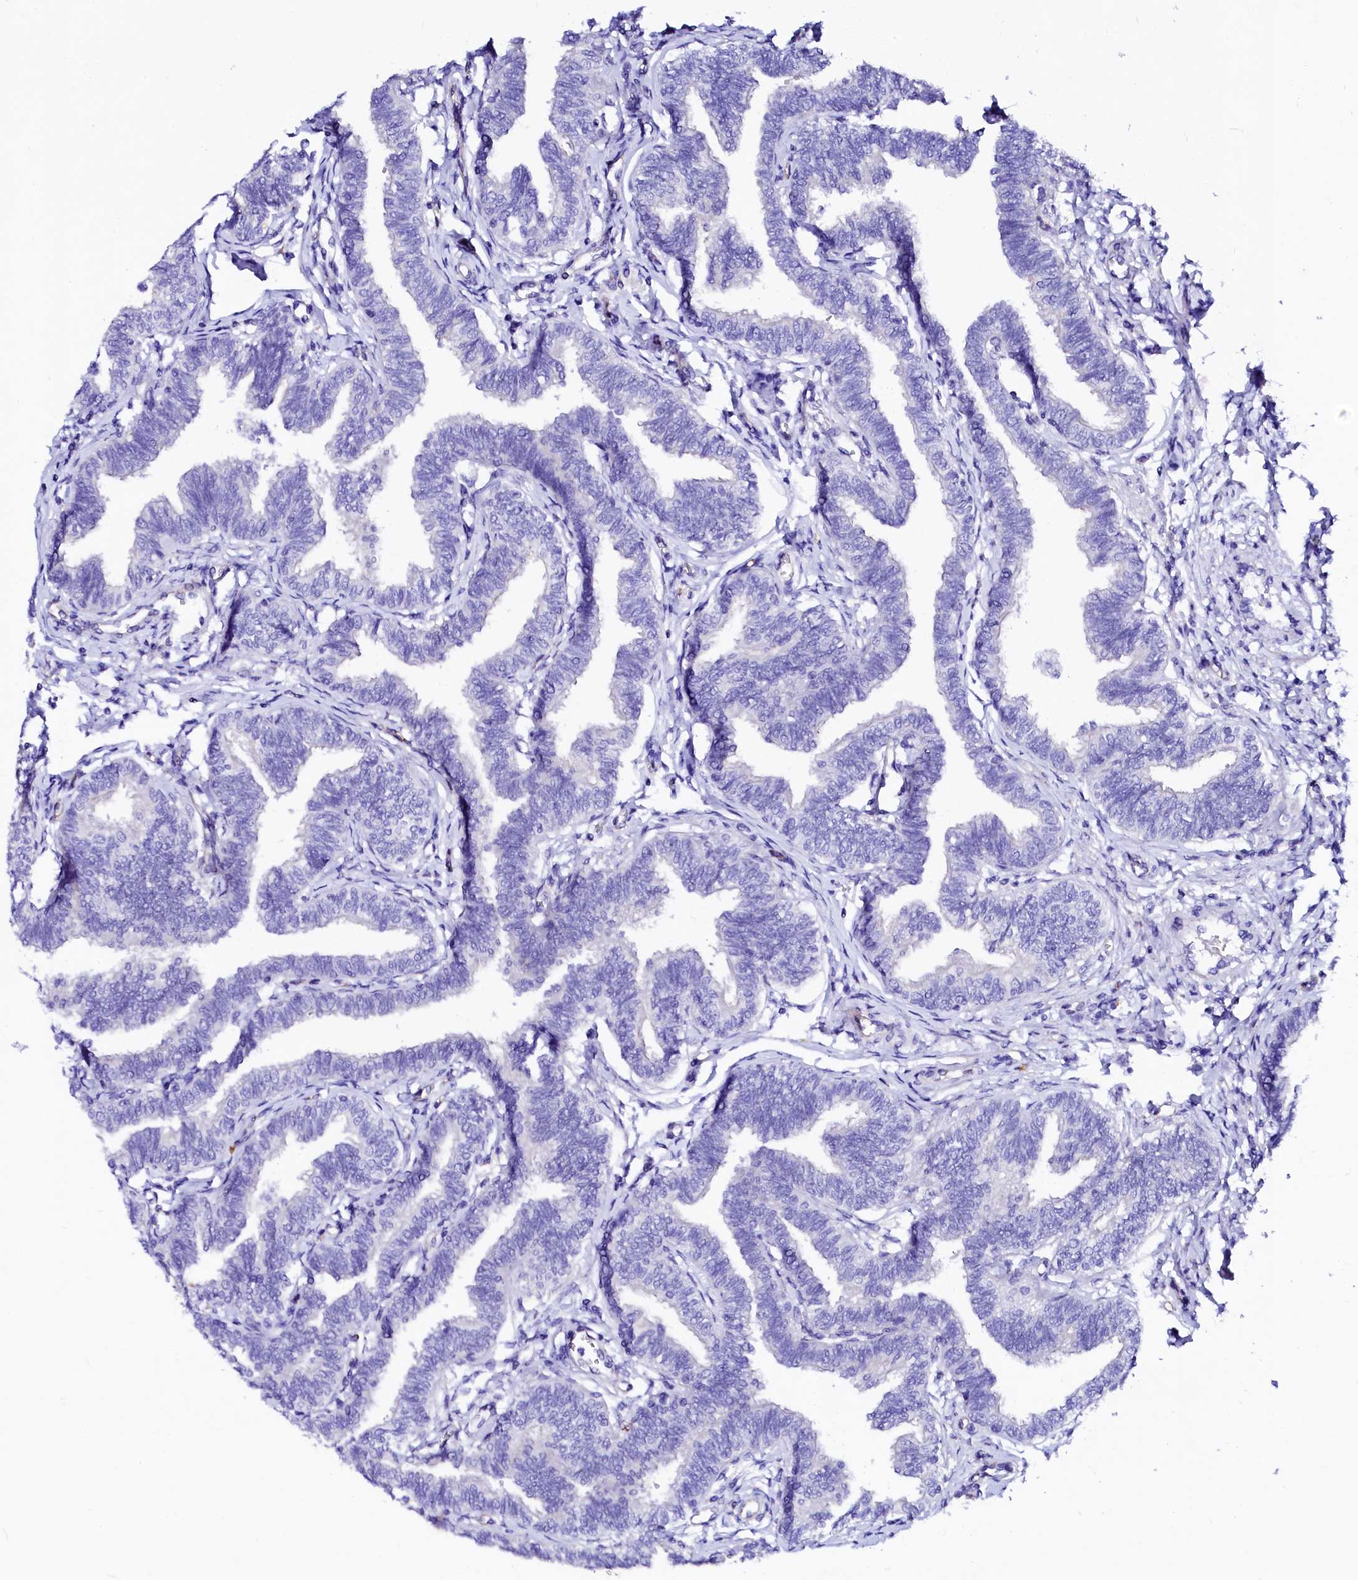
{"staining": {"intensity": "negative", "quantity": "none", "location": "none"}, "tissue": "fallopian tube", "cell_type": "Glandular cells", "image_type": "normal", "snomed": [{"axis": "morphology", "description": "Normal tissue, NOS"}, {"axis": "topography", "description": "Fallopian tube"}, {"axis": "topography", "description": "Ovary"}], "caption": "Micrograph shows no protein expression in glandular cells of unremarkable fallopian tube. Nuclei are stained in blue.", "gene": "SFR1", "patient": {"sex": "female", "age": 23}}